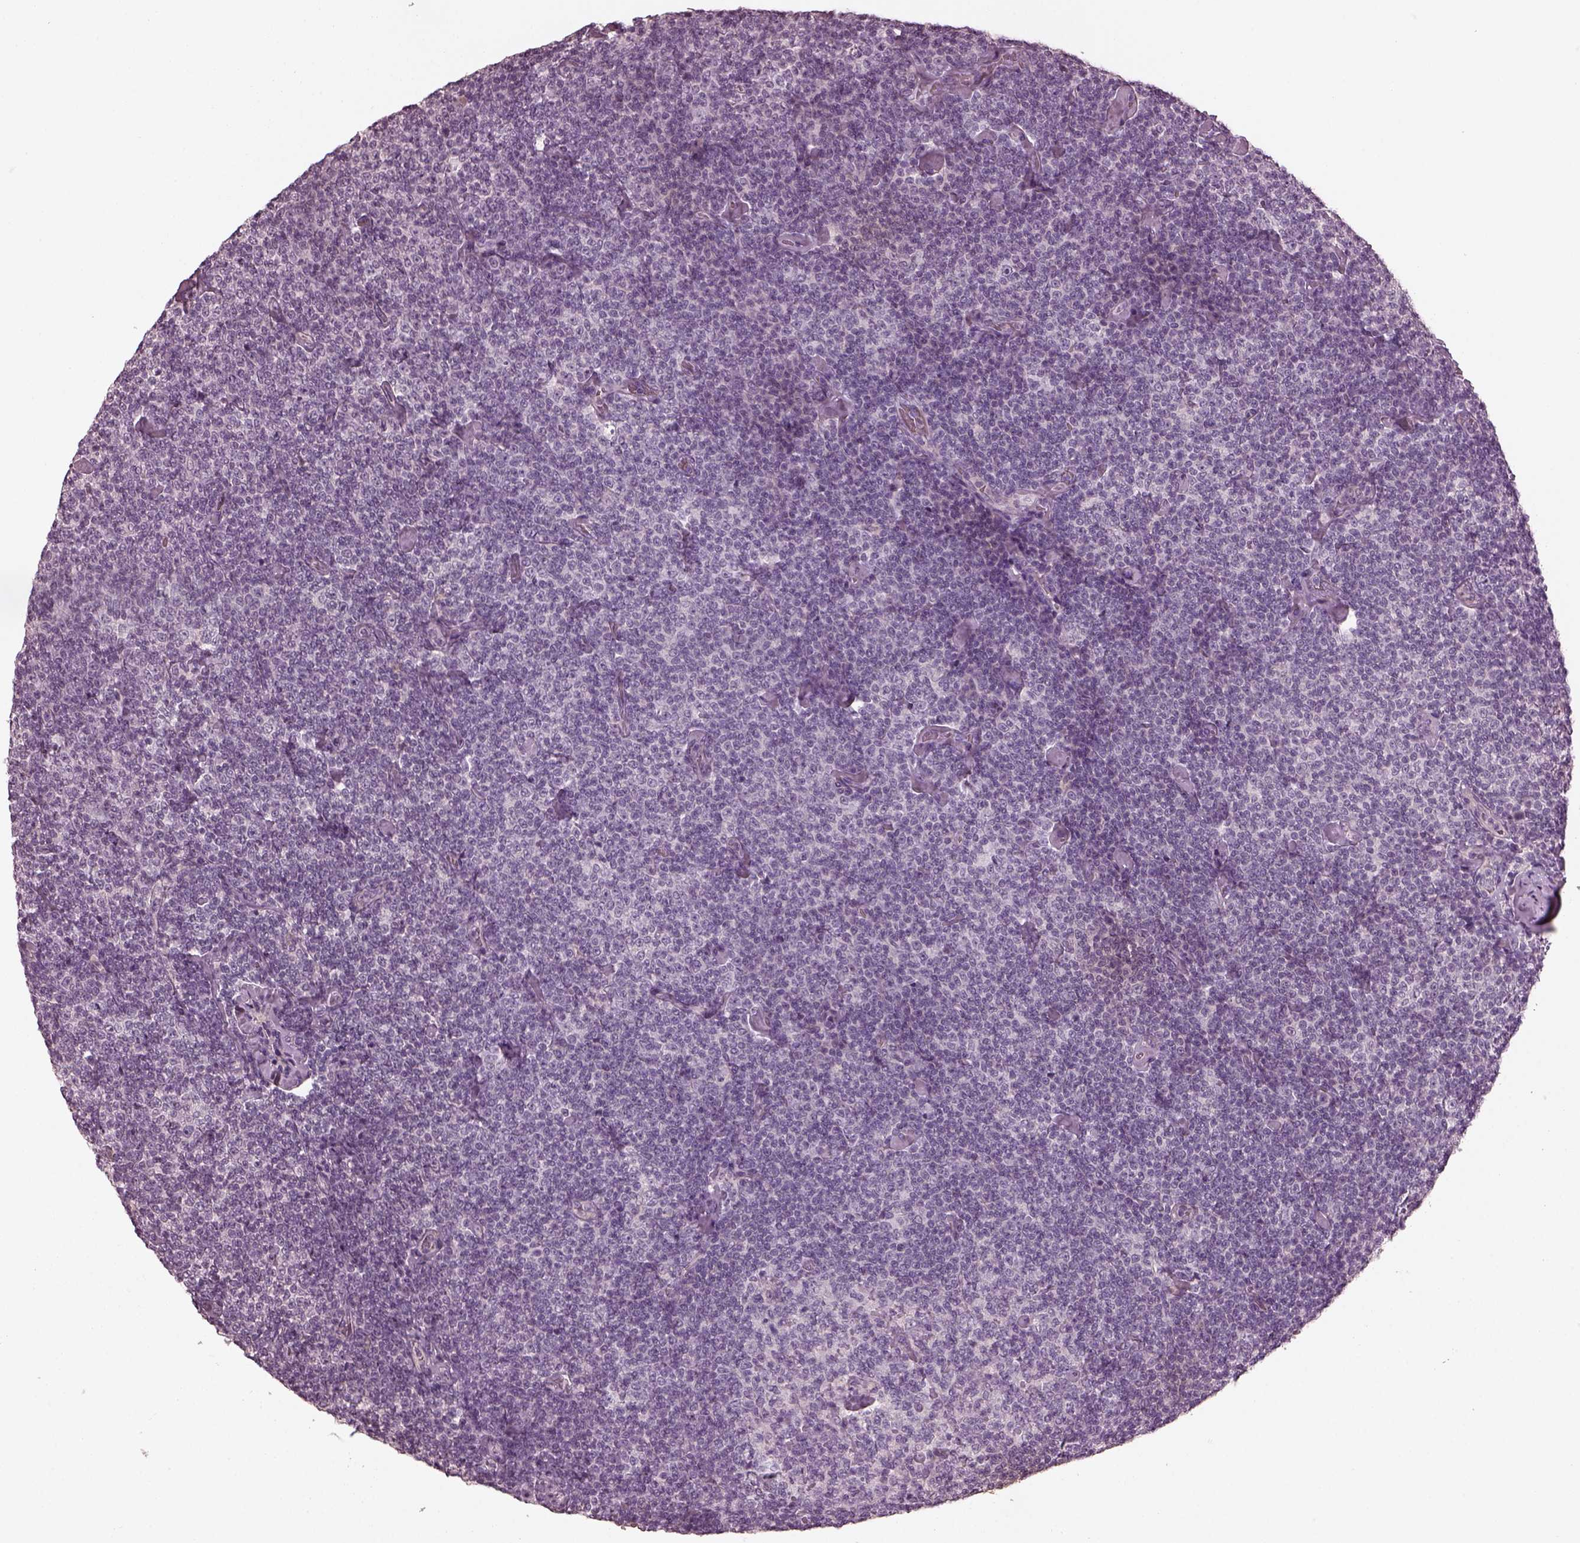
{"staining": {"intensity": "negative", "quantity": "none", "location": "none"}, "tissue": "lymphoma", "cell_type": "Tumor cells", "image_type": "cancer", "snomed": [{"axis": "morphology", "description": "Malignant lymphoma, non-Hodgkin's type, Low grade"}, {"axis": "topography", "description": "Lymph node"}], "caption": "Immunohistochemistry micrograph of low-grade malignant lymphoma, non-Hodgkin's type stained for a protein (brown), which reveals no expression in tumor cells.", "gene": "OPTC", "patient": {"sex": "male", "age": 81}}